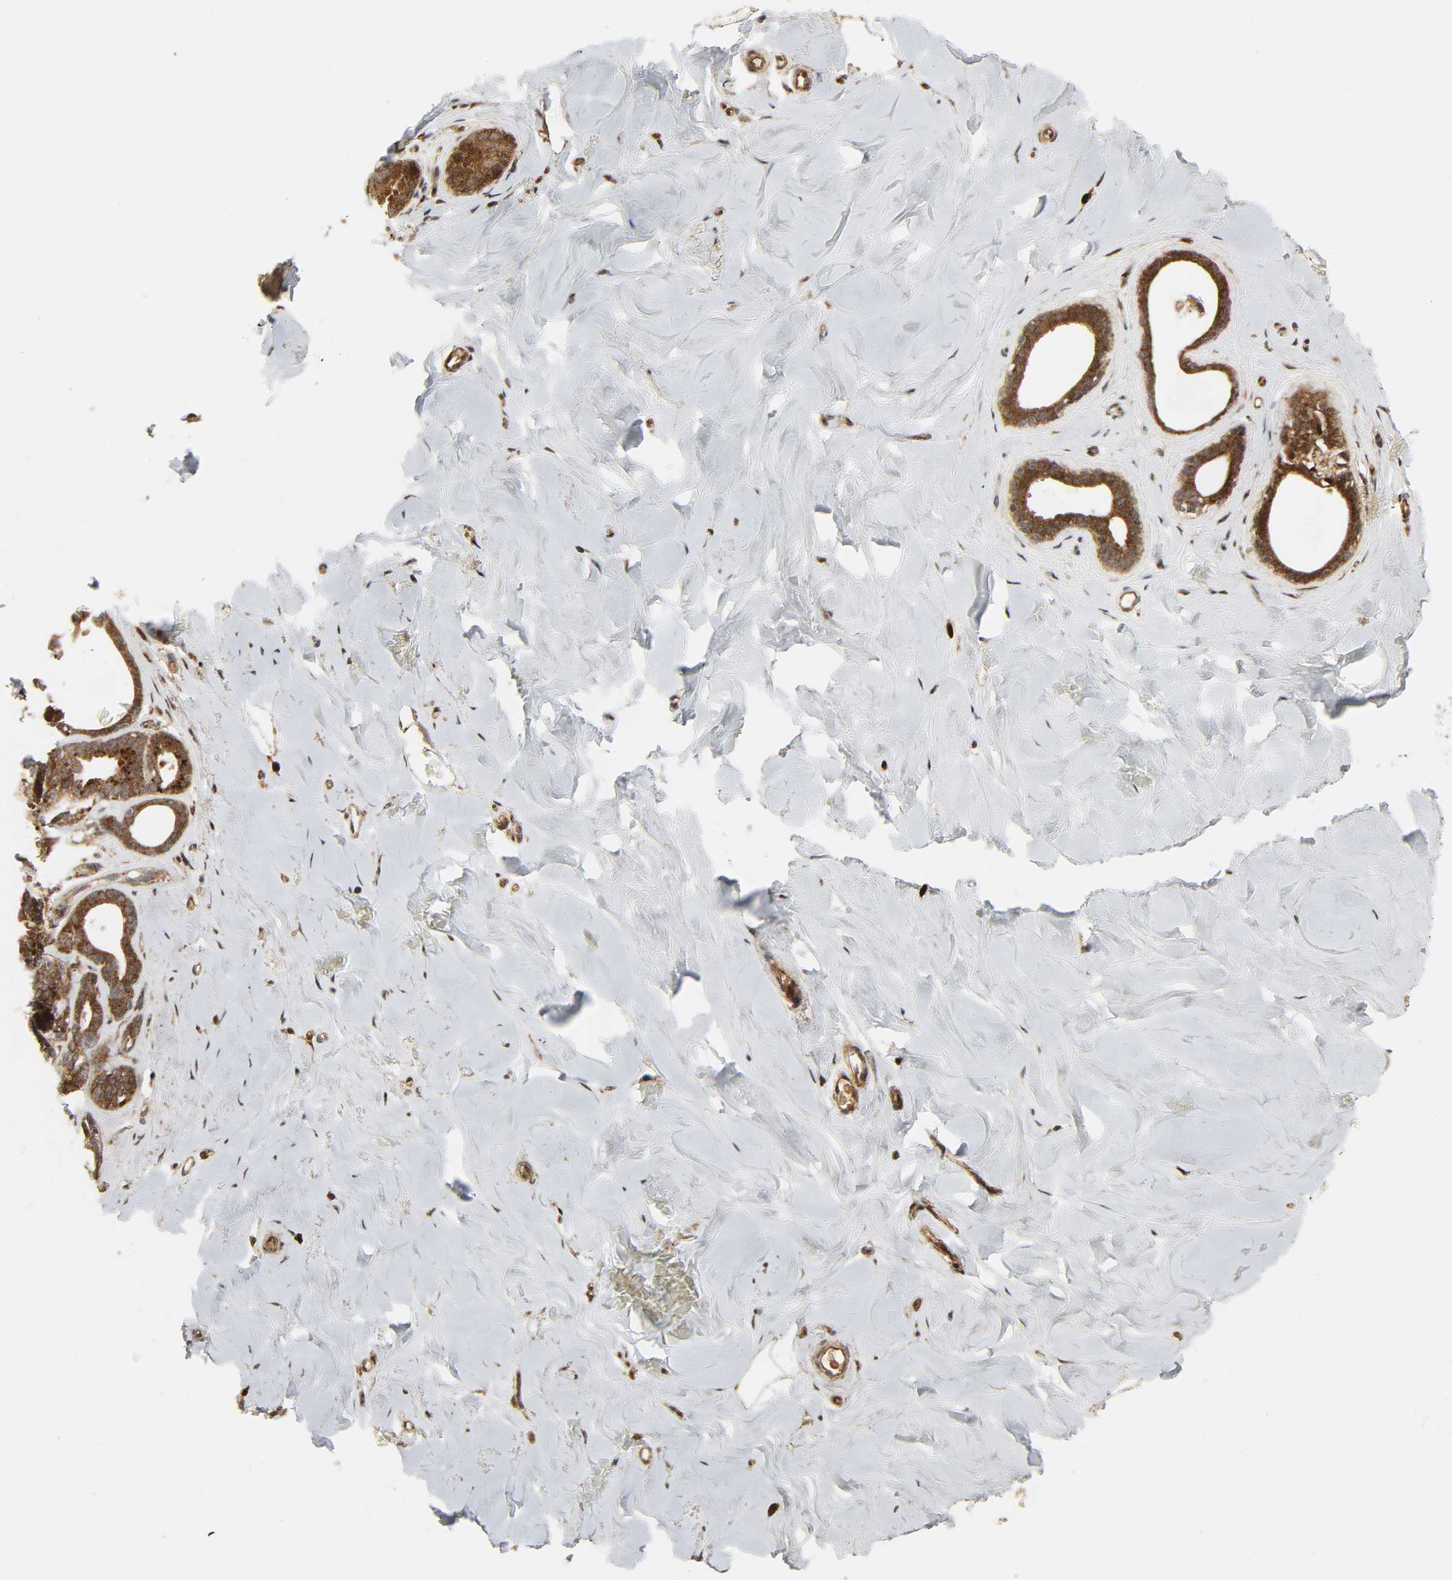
{"staining": {"intensity": "moderate", "quantity": ">75%", "location": "cytoplasmic/membranous"}, "tissue": "breast", "cell_type": "Adipocytes", "image_type": "normal", "snomed": [{"axis": "morphology", "description": "Normal tissue, NOS"}, {"axis": "topography", "description": "Breast"}], "caption": "An image of human breast stained for a protein reveals moderate cytoplasmic/membranous brown staining in adipocytes. The protein is shown in brown color, while the nuclei are stained blue.", "gene": "CHUK", "patient": {"sex": "female", "age": 75}}